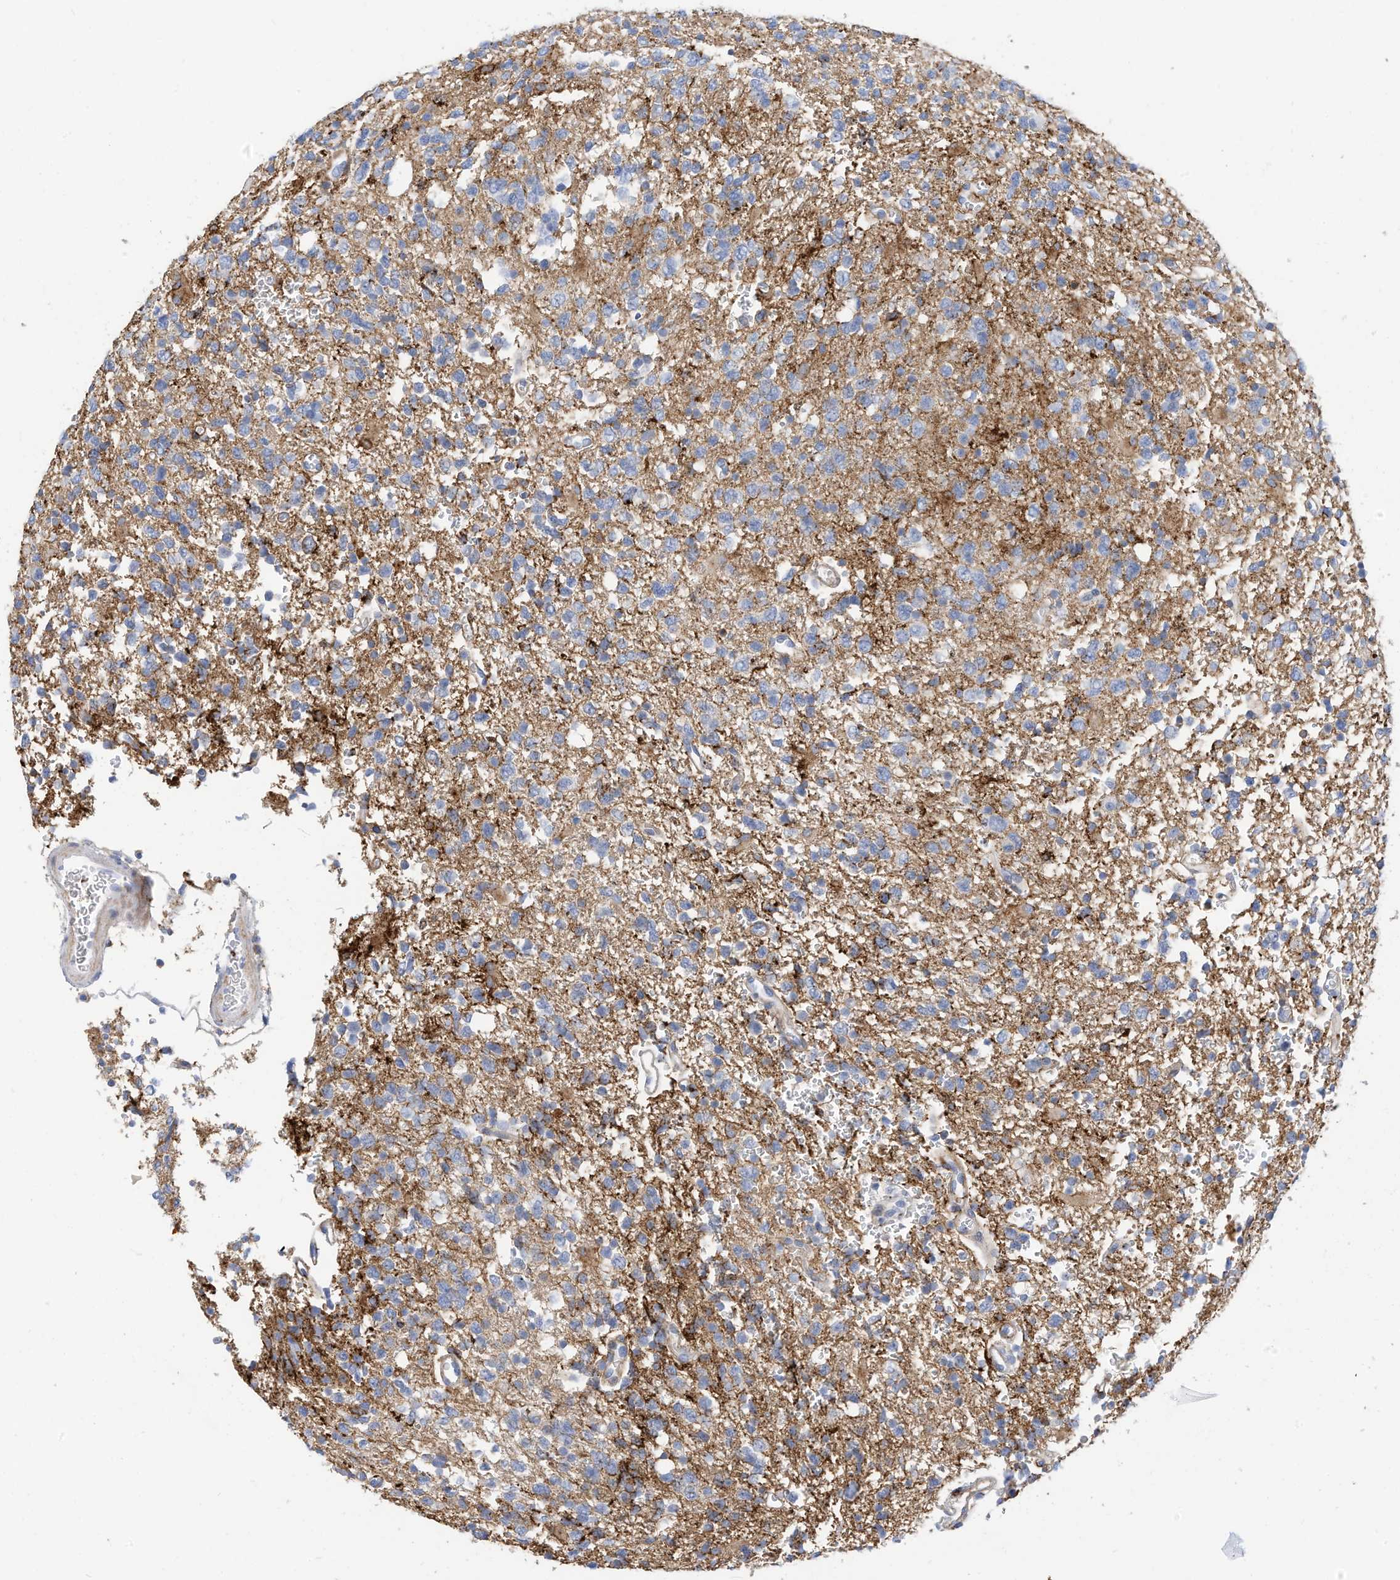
{"staining": {"intensity": "negative", "quantity": "none", "location": "none"}, "tissue": "glioma", "cell_type": "Tumor cells", "image_type": "cancer", "snomed": [{"axis": "morphology", "description": "Glioma, malignant, High grade"}, {"axis": "topography", "description": "Brain"}], "caption": "This is an immunohistochemistry (IHC) histopathology image of glioma. There is no expression in tumor cells.", "gene": "TXNDC9", "patient": {"sex": "female", "age": 62}}